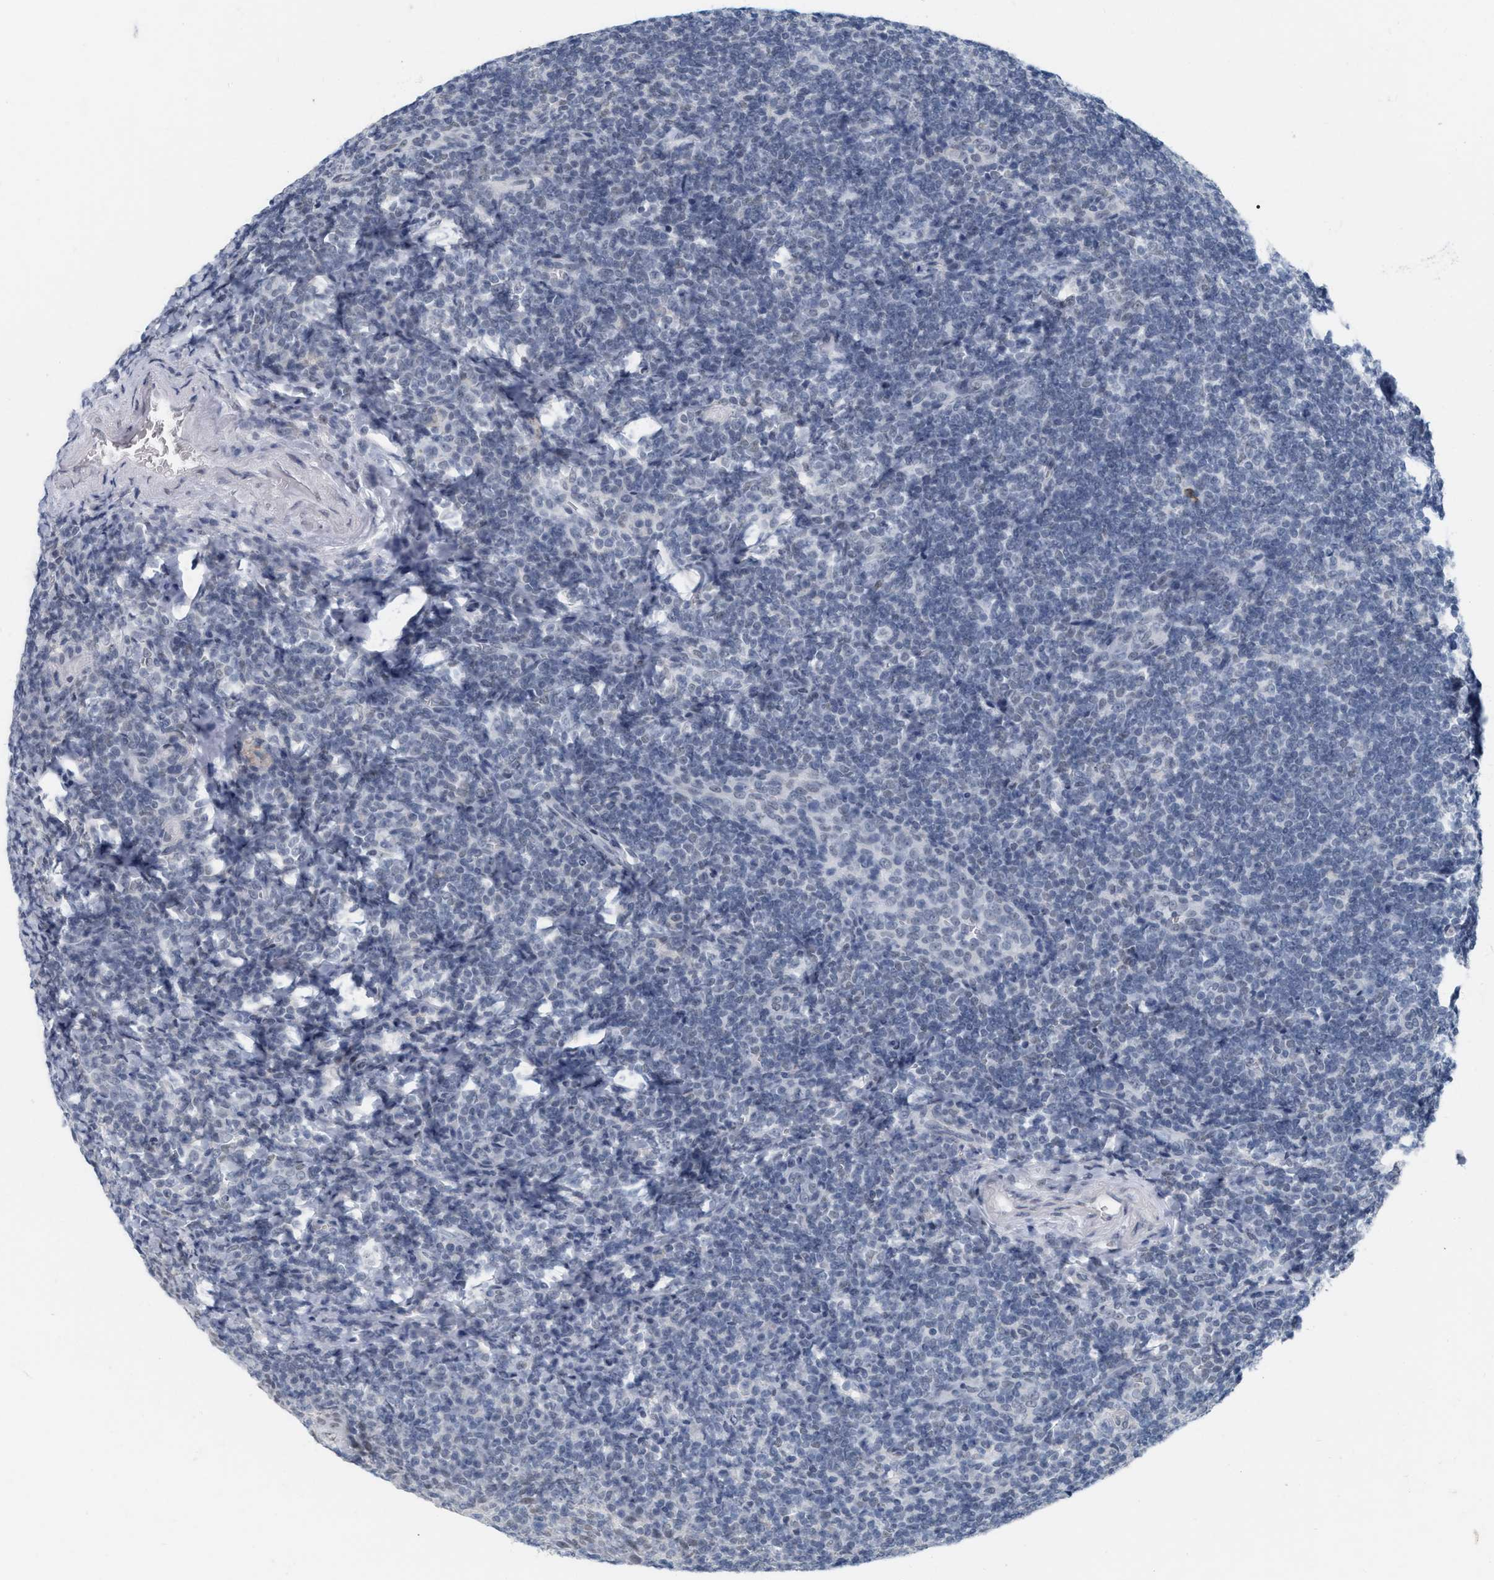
{"staining": {"intensity": "negative", "quantity": "none", "location": "none"}, "tissue": "tonsil", "cell_type": "Germinal center cells", "image_type": "normal", "snomed": [{"axis": "morphology", "description": "Normal tissue, NOS"}, {"axis": "topography", "description": "Tonsil"}], "caption": "Germinal center cells show no significant expression in unremarkable tonsil. (DAB (3,3'-diaminobenzidine) immunohistochemistry, high magnification).", "gene": "XIRP1", "patient": {"sex": "male", "age": 37}}